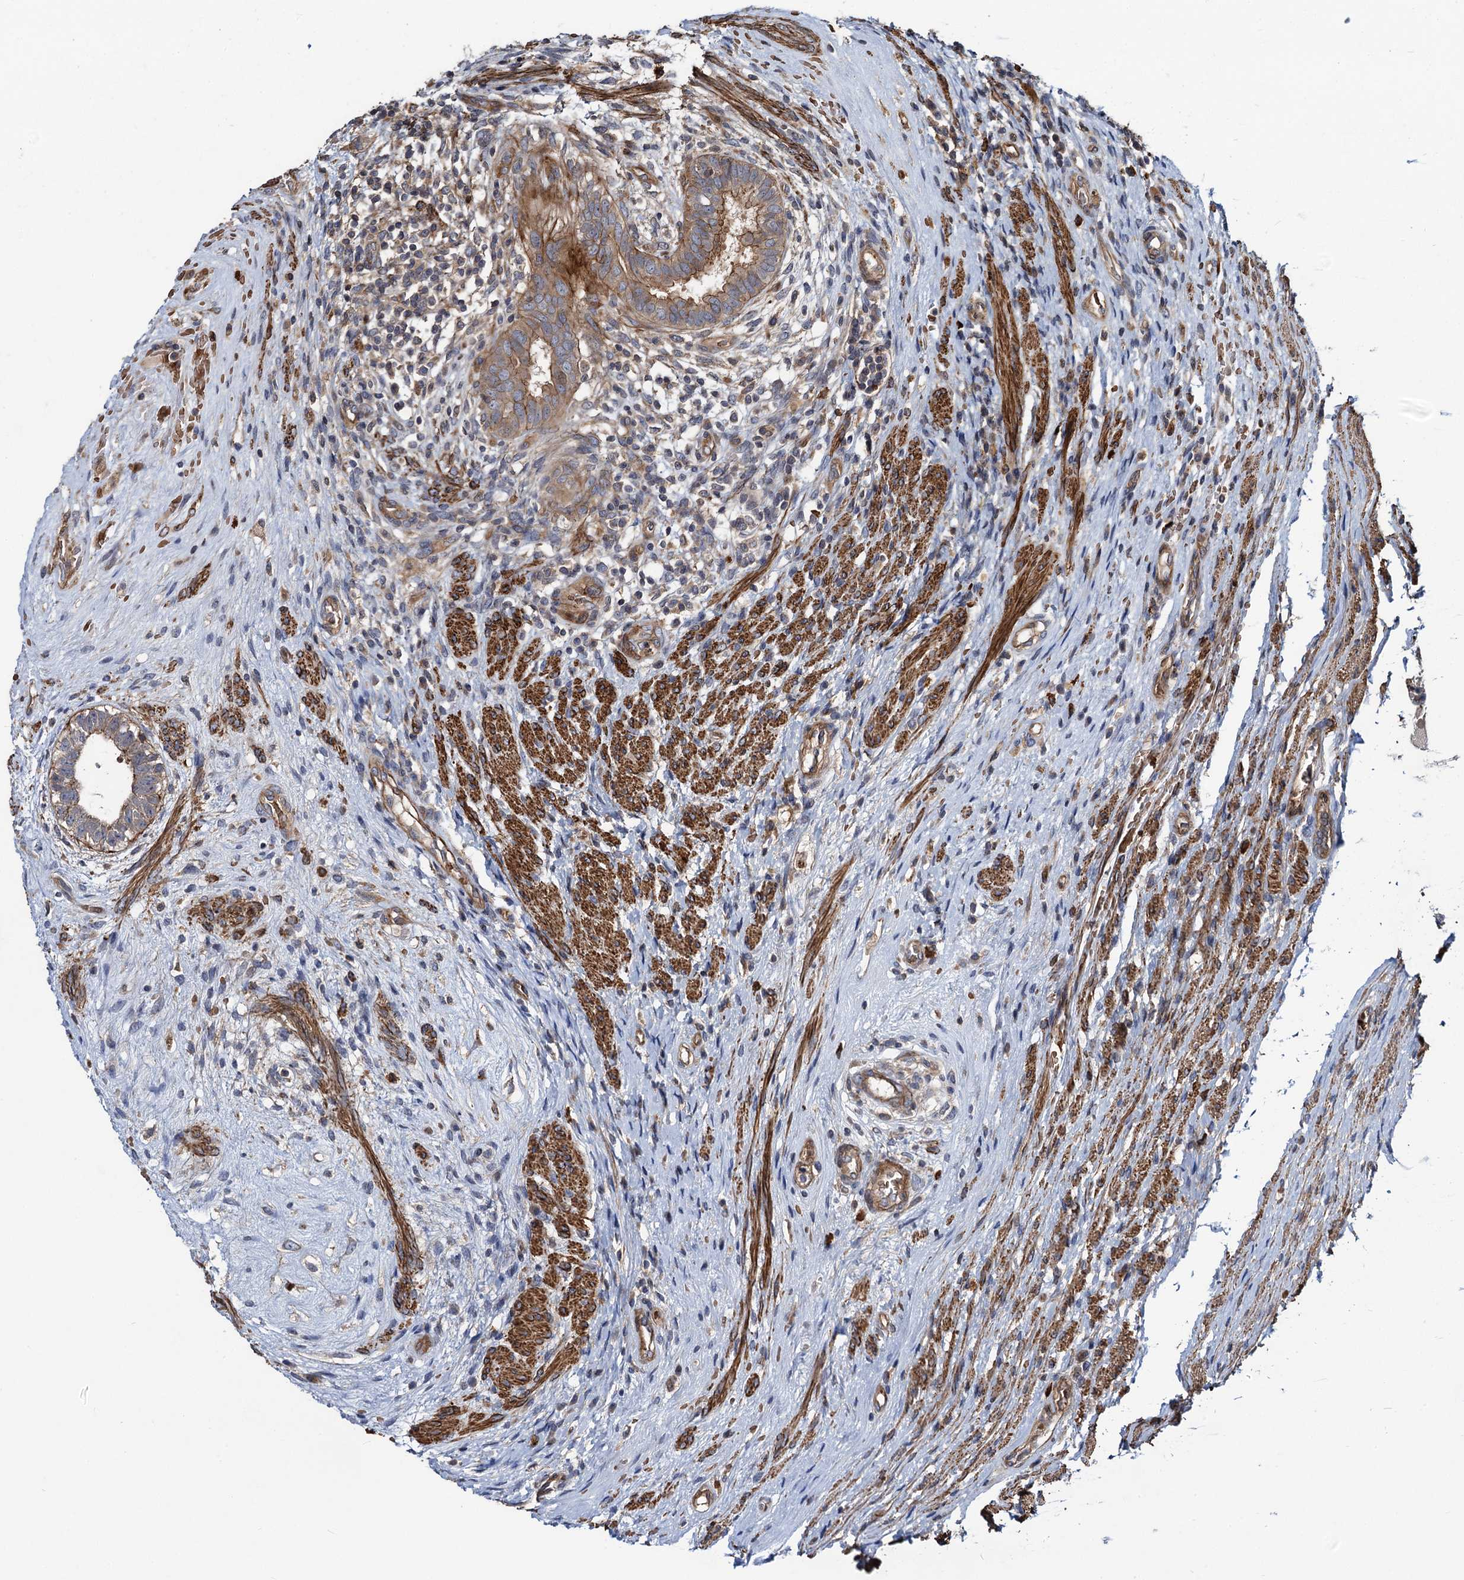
{"staining": {"intensity": "moderate", "quantity": "25%-75%", "location": "cytoplasmic/membranous"}, "tissue": "testis cancer", "cell_type": "Tumor cells", "image_type": "cancer", "snomed": [{"axis": "morphology", "description": "Carcinoma, Embryonal, NOS"}, {"axis": "topography", "description": "Testis"}], "caption": "Immunohistochemical staining of human testis embryonal carcinoma displays moderate cytoplasmic/membranous protein staining in about 25%-75% of tumor cells.", "gene": "KXD1", "patient": {"sex": "male", "age": 26}}